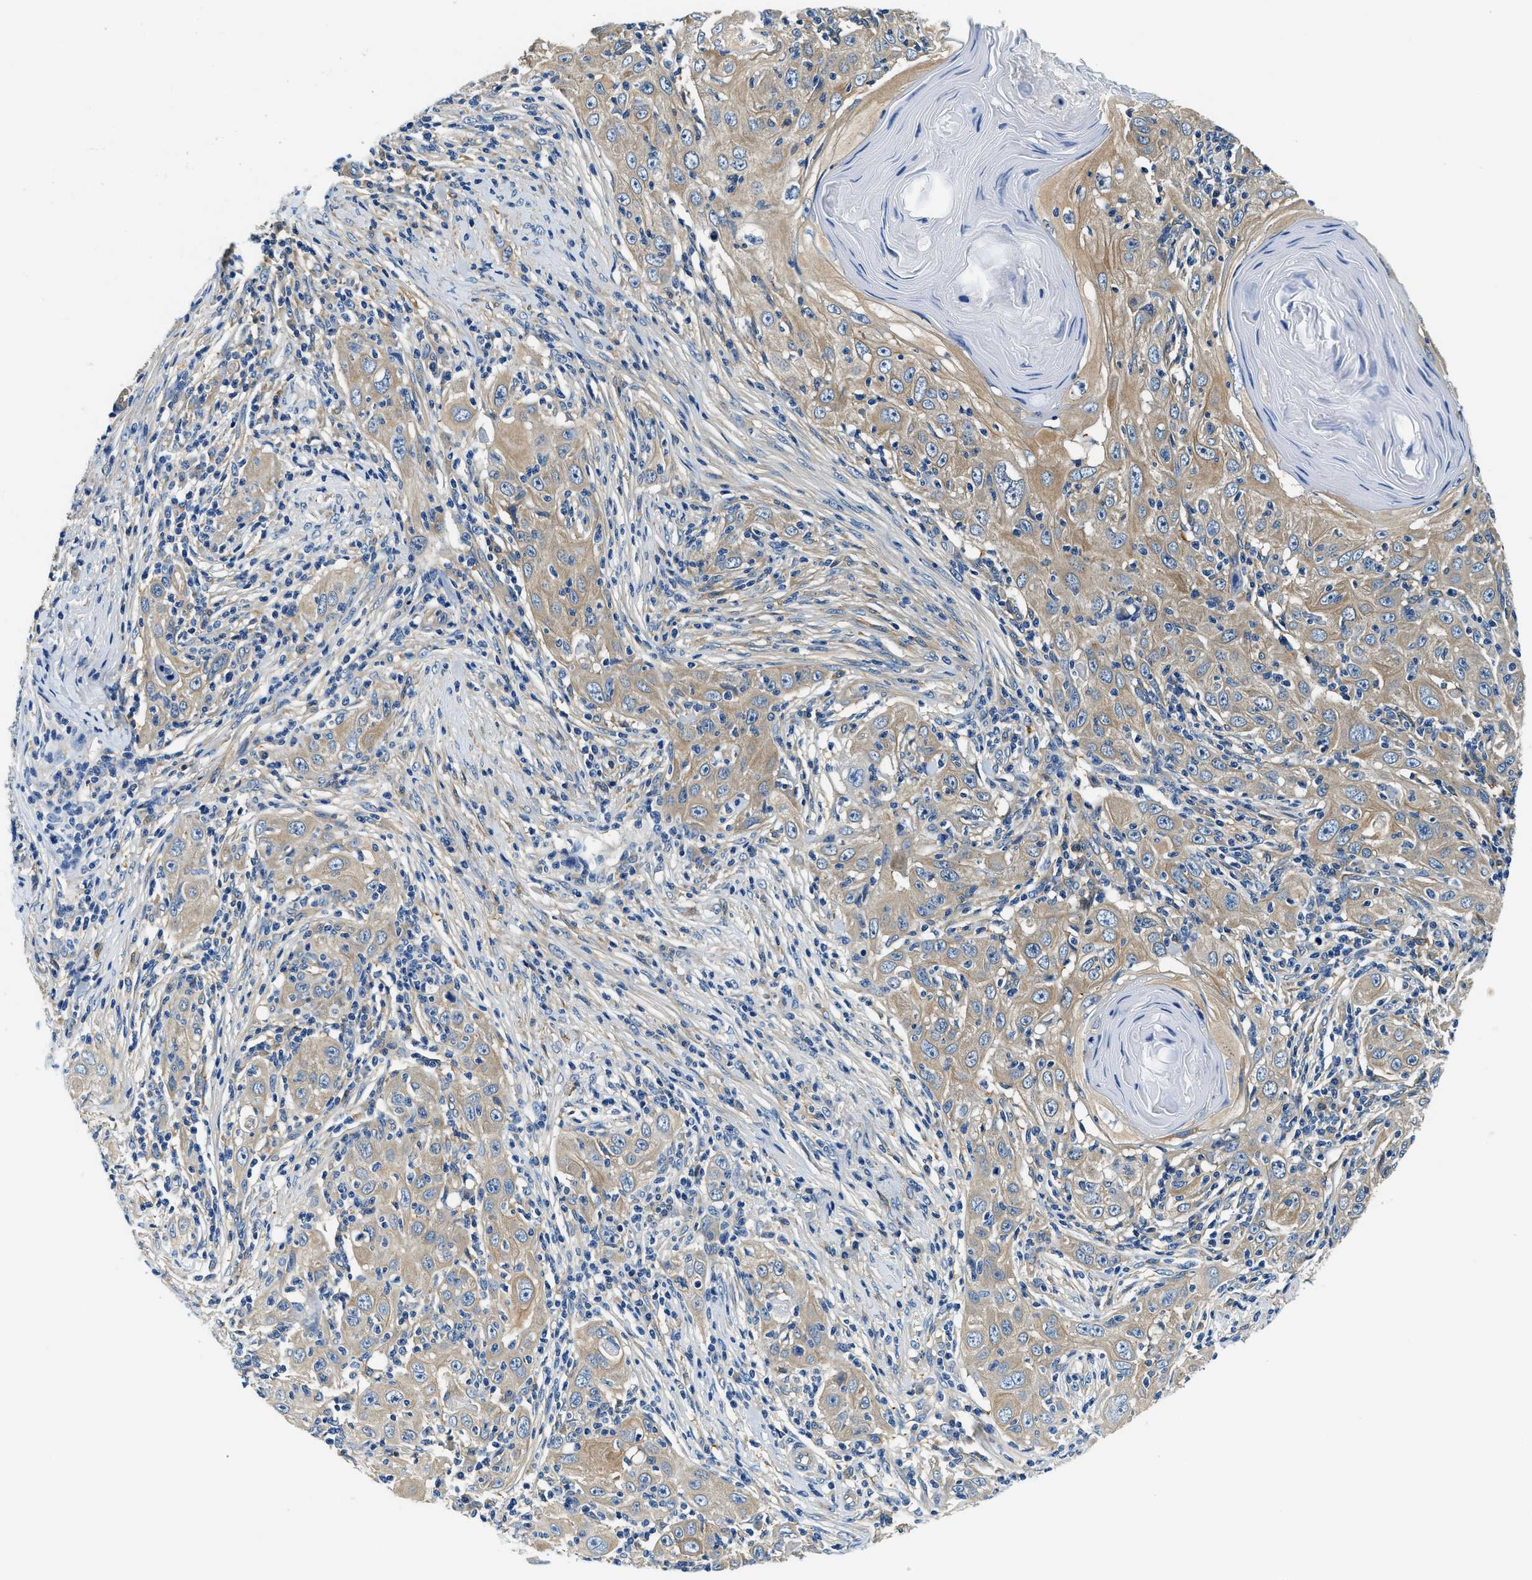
{"staining": {"intensity": "moderate", "quantity": ">75%", "location": "cytoplasmic/membranous"}, "tissue": "skin cancer", "cell_type": "Tumor cells", "image_type": "cancer", "snomed": [{"axis": "morphology", "description": "Squamous cell carcinoma, NOS"}, {"axis": "topography", "description": "Skin"}], "caption": "High-magnification brightfield microscopy of skin cancer (squamous cell carcinoma) stained with DAB (brown) and counterstained with hematoxylin (blue). tumor cells exhibit moderate cytoplasmic/membranous expression is identified in approximately>75% of cells. Immunohistochemistry stains the protein of interest in brown and the nuclei are stained blue.", "gene": "TWF1", "patient": {"sex": "female", "age": 88}}